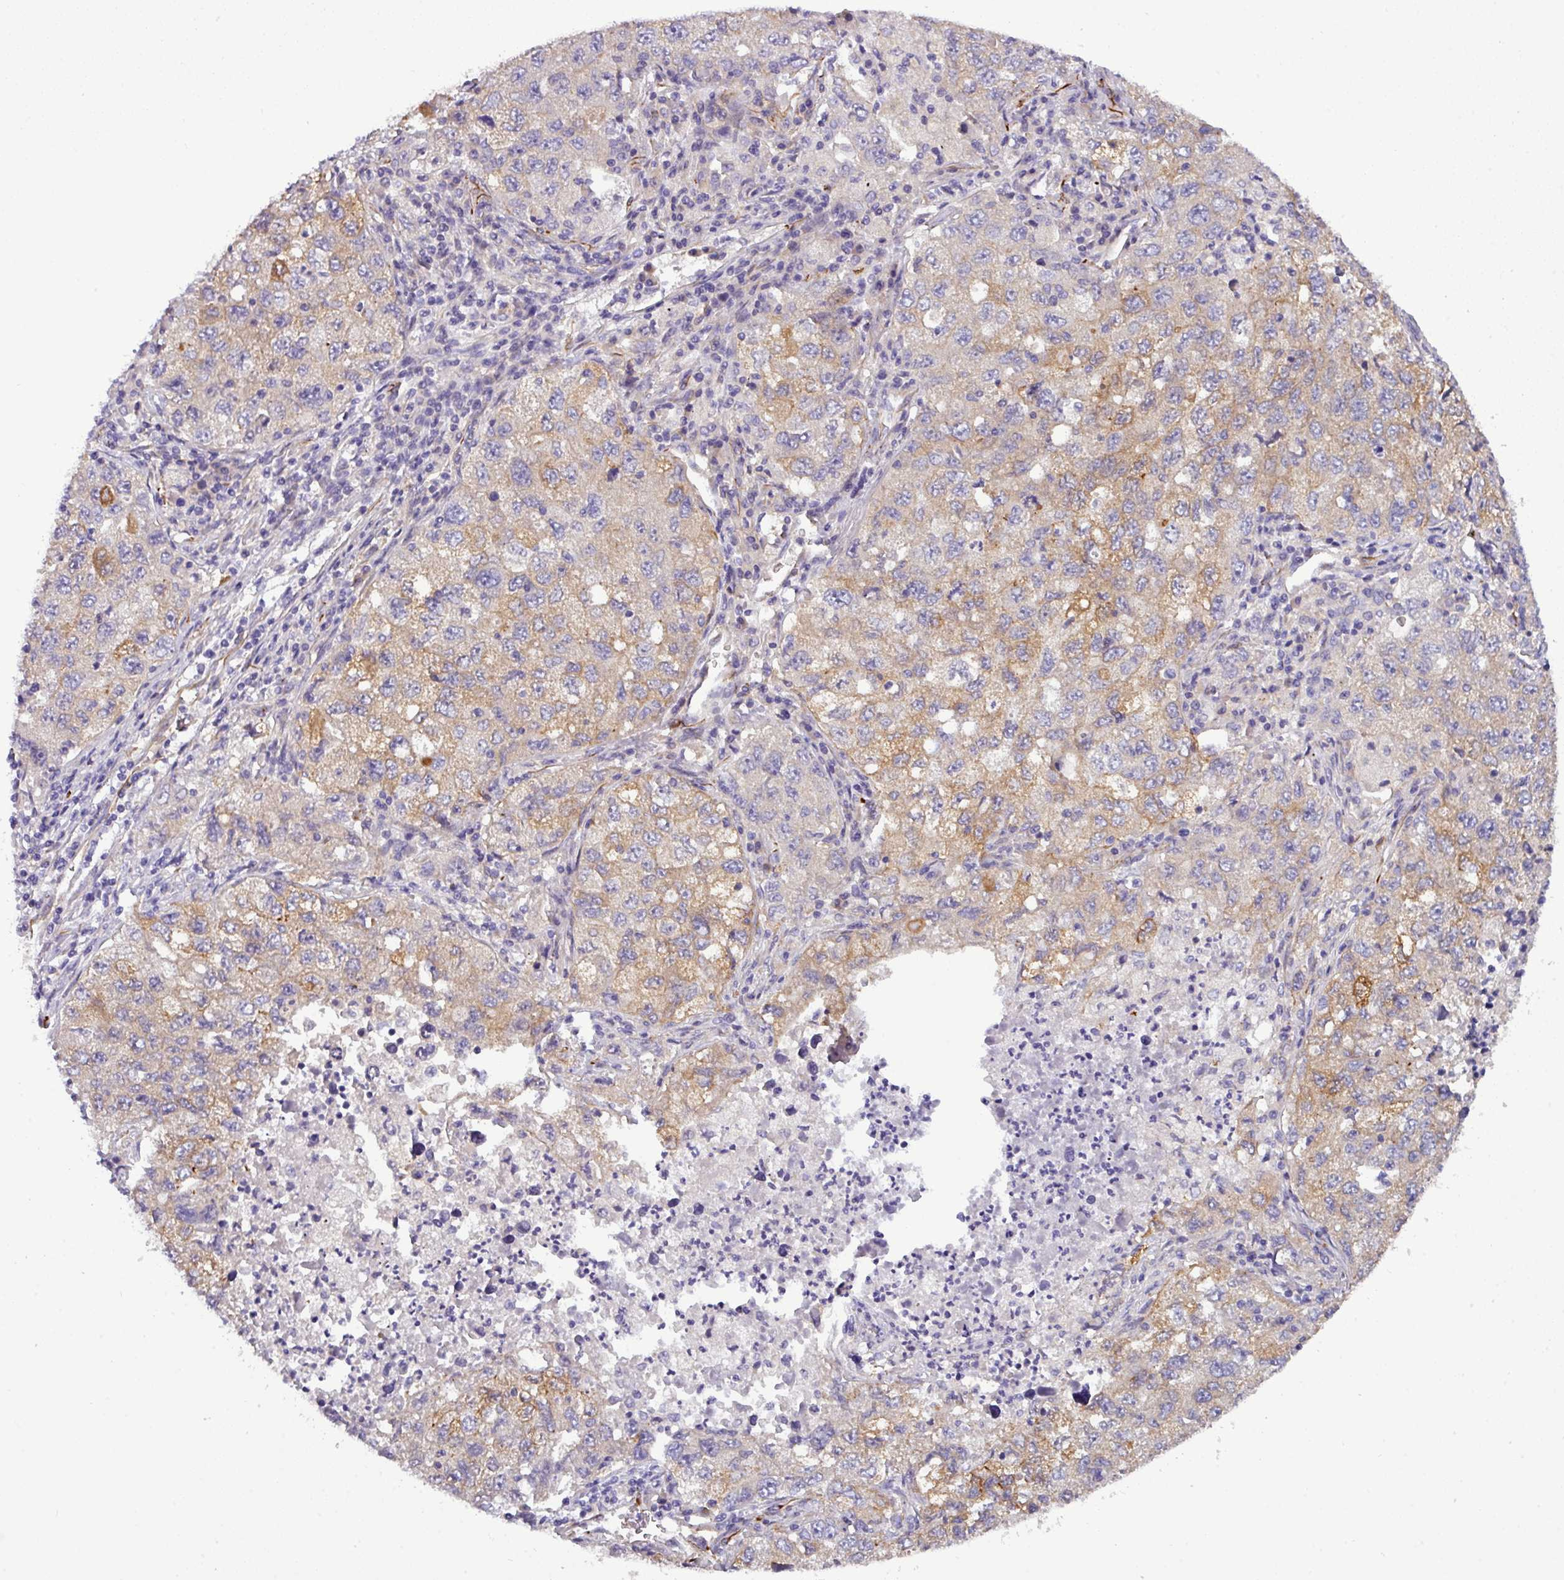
{"staining": {"intensity": "moderate", "quantity": "25%-75%", "location": "cytoplasmic/membranous"}, "tissue": "lung cancer", "cell_type": "Tumor cells", "image_type": "cancer", "snomed": [{"axis": "morphology", "description": "Adenocarcinoma, NOS"}, {"axis": "topography", "description": "Lung"}], "caption": "Immunohistochemical staining of human adenocarcinoma (lung) reveals medium levels of moderate cytoplasmic/membranous staining in about 25%-75% of tumor cells. (brown staining indicates protein expression, while blue staining denotes nuclei).", "gene": "PARD6A", "patient": {"sex": "female", "age": 57}}